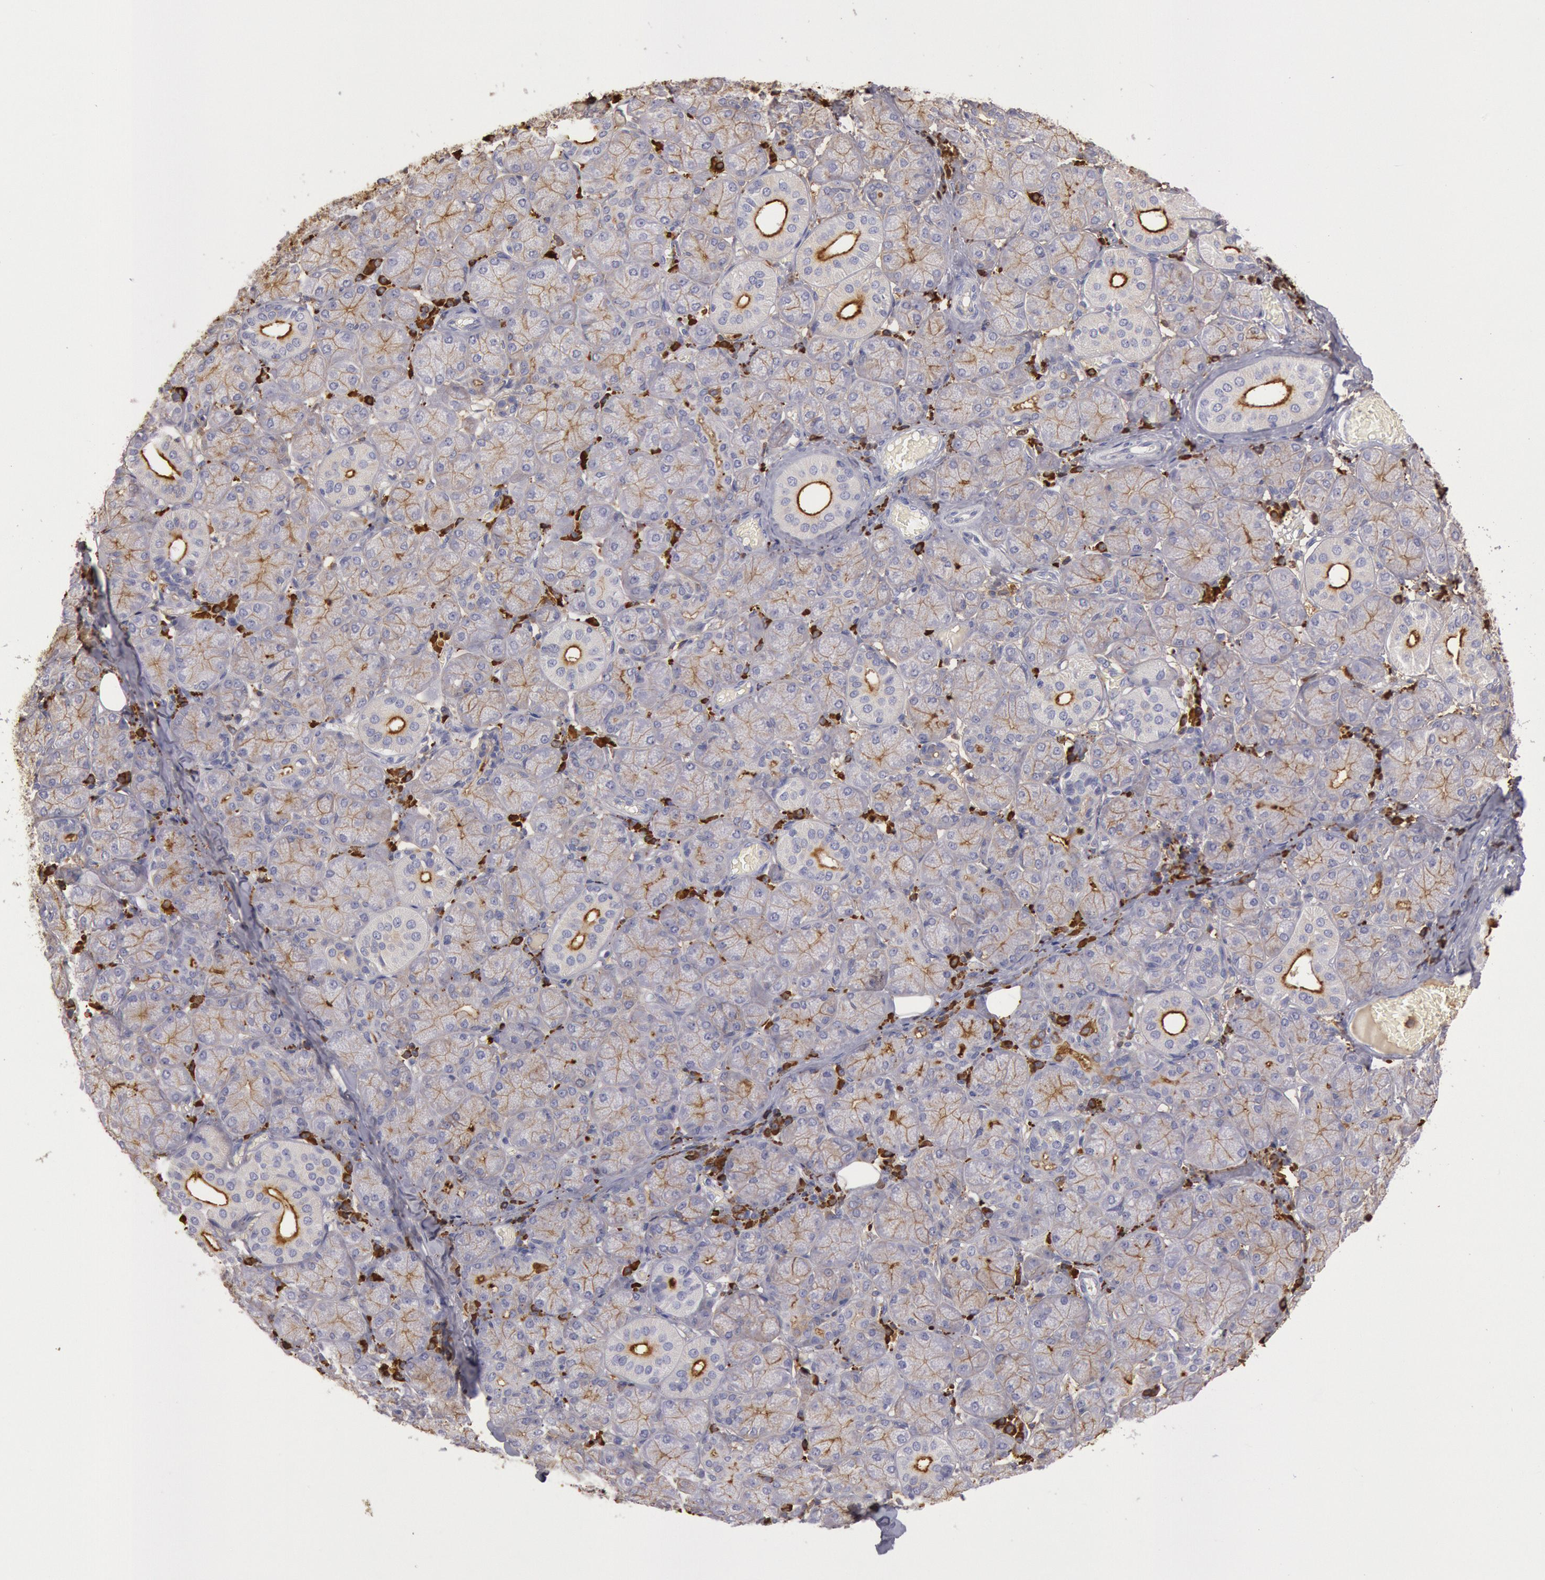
{"staining": {"intensity": "negative", "quantity": "none", "location": "none"}, "tissue": "salivary gland", "cell_type": "Glandular cells", "image_type": "normal", "snomed": [{"axis": "morphology", "description": "Normal tissue, NOS"}, {"axis": "topography", "description": "Salivary gland"}], "caption": "Immunohistochemistry micrograph of benign salivary gland: salivary gland stained with DAB exhibits no significant protein staining in glandular cells.", "gene": "IGHA1", "patient": {"sex": "female", "age": 24}}